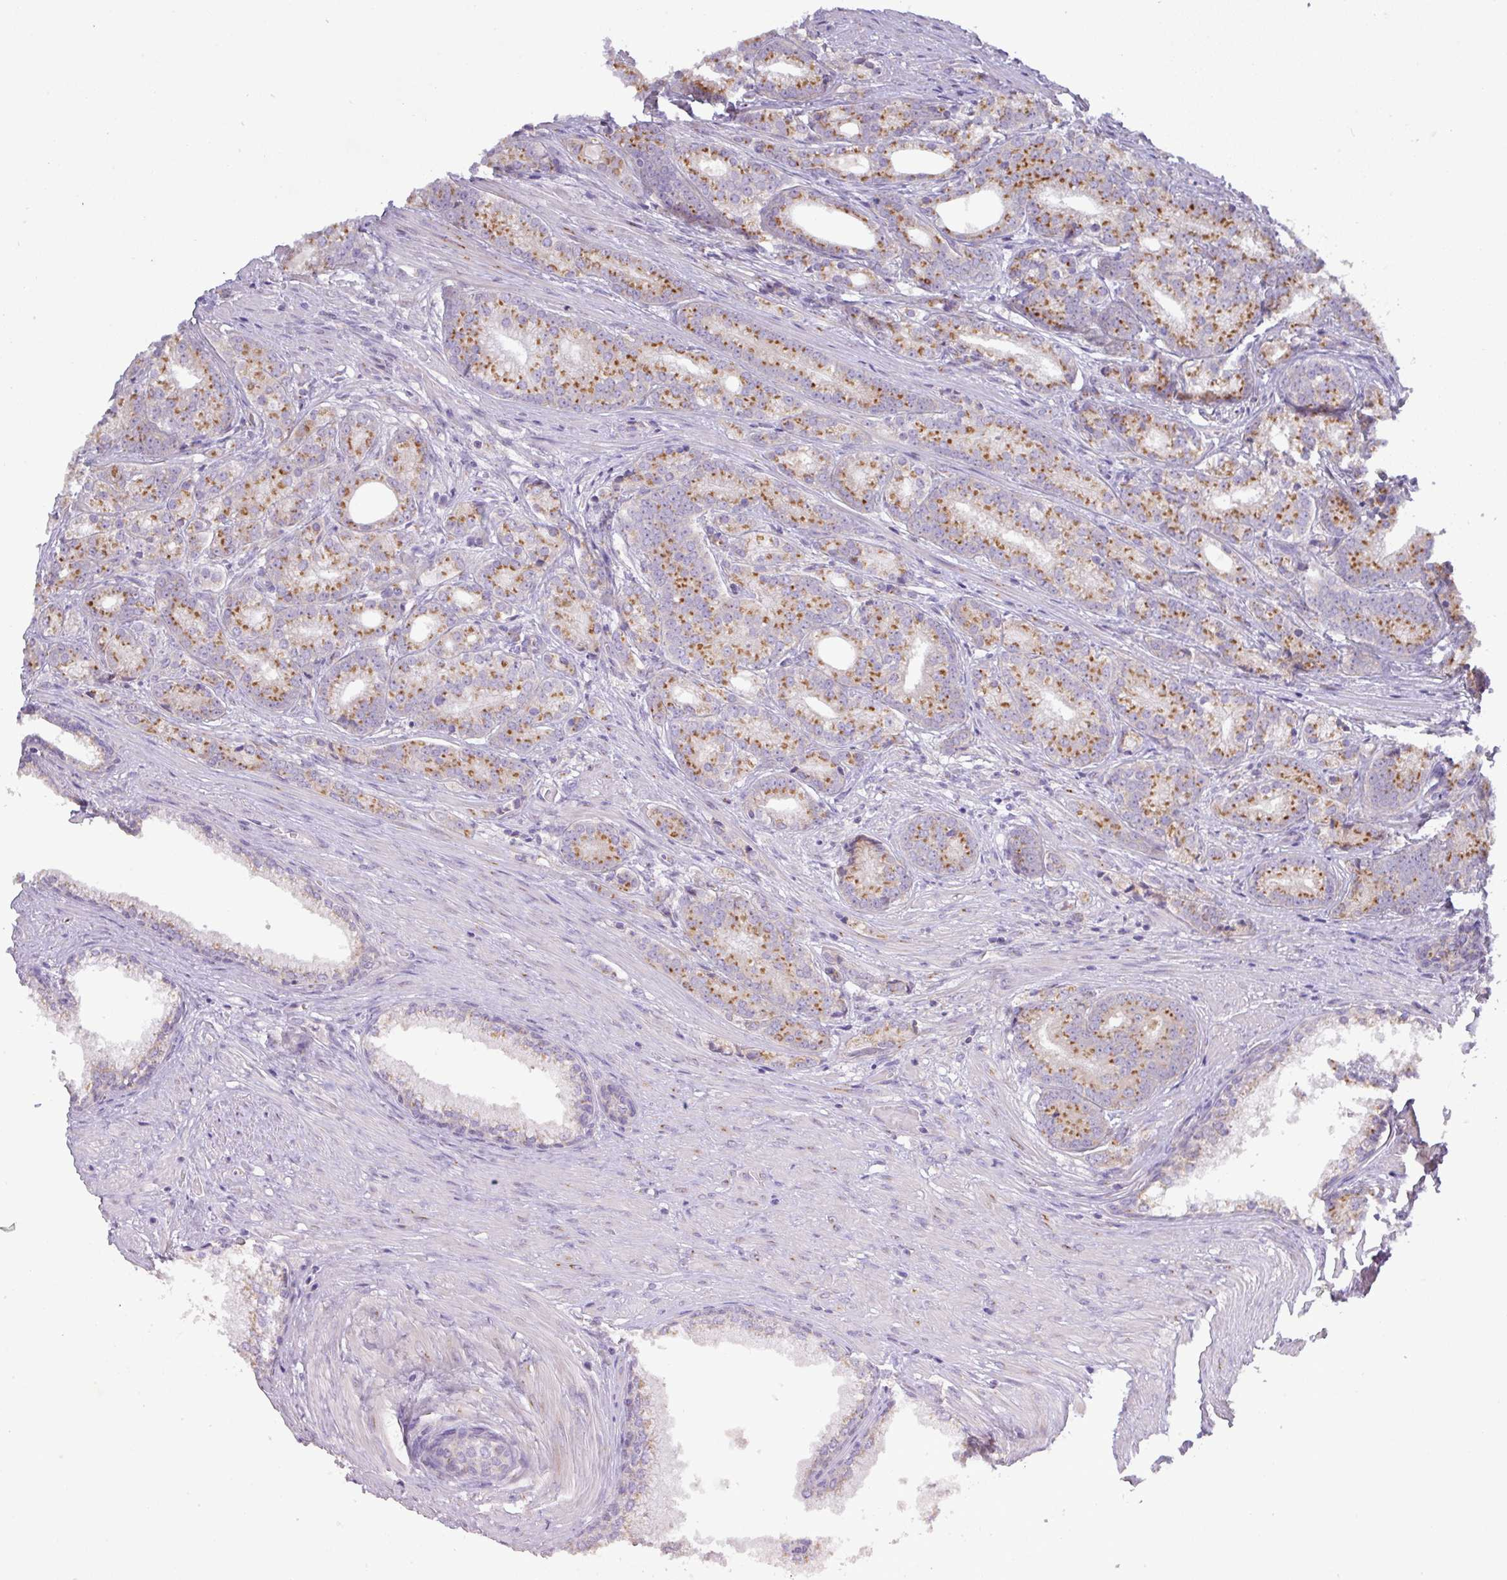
{"staining": {"intensity": "moderate", "quantity": "25%-75%", "location": "cytoplasmic/membranous"}, "tissue": "prostate cancer", "cell_type": "Tumor cells", "image_type": "cancer", "snomed": [{"axis": "morphology", "description": "Adenocarcinoma, Low grade"}, {"axis": "topography", "description": "Prostate"}], "caption": "This is a micrograph of immunohistochemistry (IHC) staining of prostate cancer (low-grade adenocarcinoma), which shows moderate staining in the cytoplasmic/membranous of tumor cells.", "gene": "VTI1A", "patient": {"sex": "male", "age": 71}}